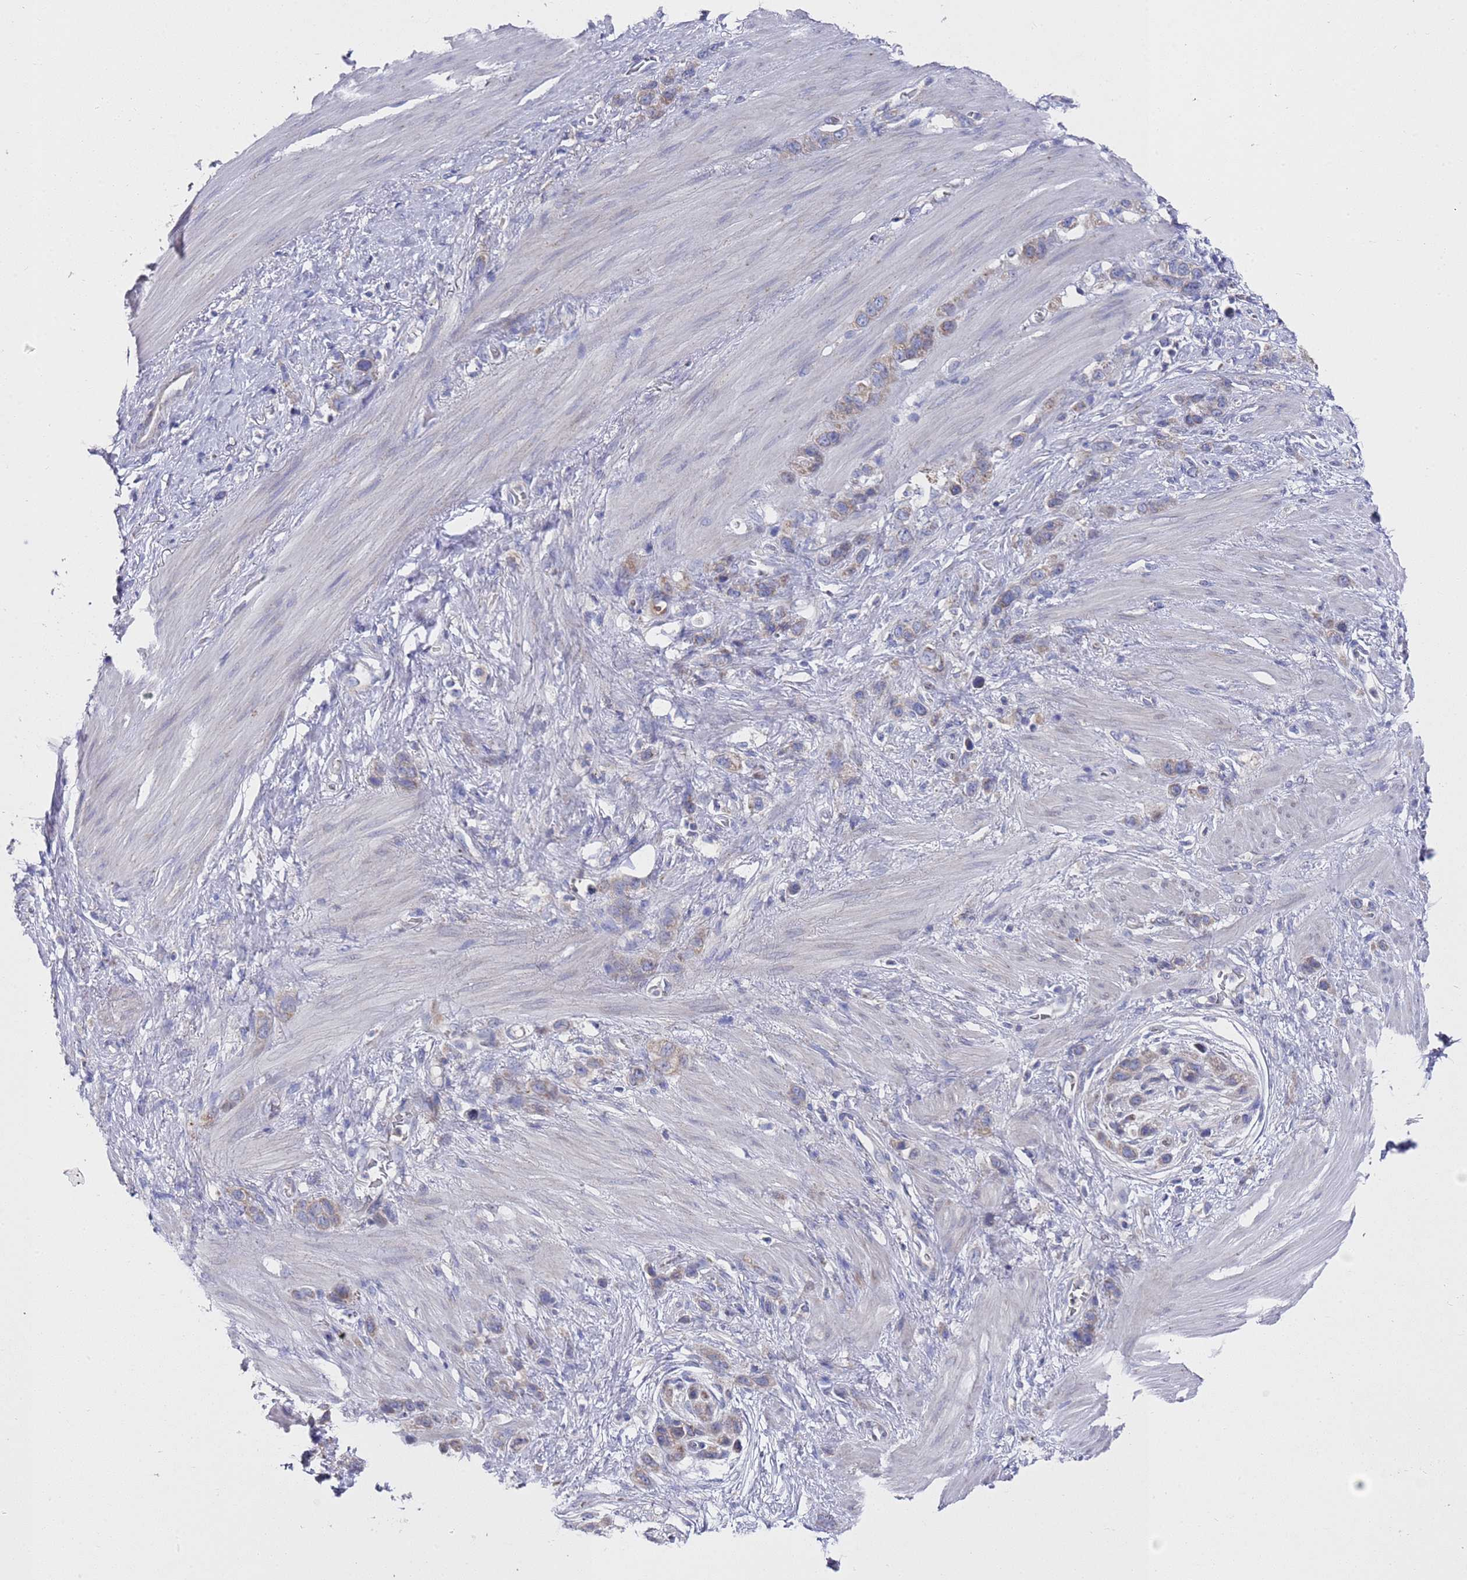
{"staining": {"intensity": "weak", "quantity": "25%-75%", "location": "cytoplasmic/membranous"}, "tissue": "stomach cancer", "cell_type": "Tumor cells", "image_type": "cancer", "snomed": [{"axis": "morphology", "description": "Adenocarcinoma, NOS"}, {"axis": "morphology", "description": "Adenocarcinoma, High grade"}, {"axis": "topography", "description": "Stomach, upper"}, {"axis": "topography", "description": "Stomach, lower"}], "caption": "A high-resolution micrograph shows immunohistochemistry (IHC) staining of stomach cancer, which reveals weak cytoplasmic/membranous expression in about 25%-75% of tumor cells. (Stains: DAB (3,3'-diaminobenzidine) in brown, nuclei in blue, Microscopy: brightfield microscopy at high magnification).", "gene": "NPEPPS", "patient": {"sex": "female", "age": 65}}